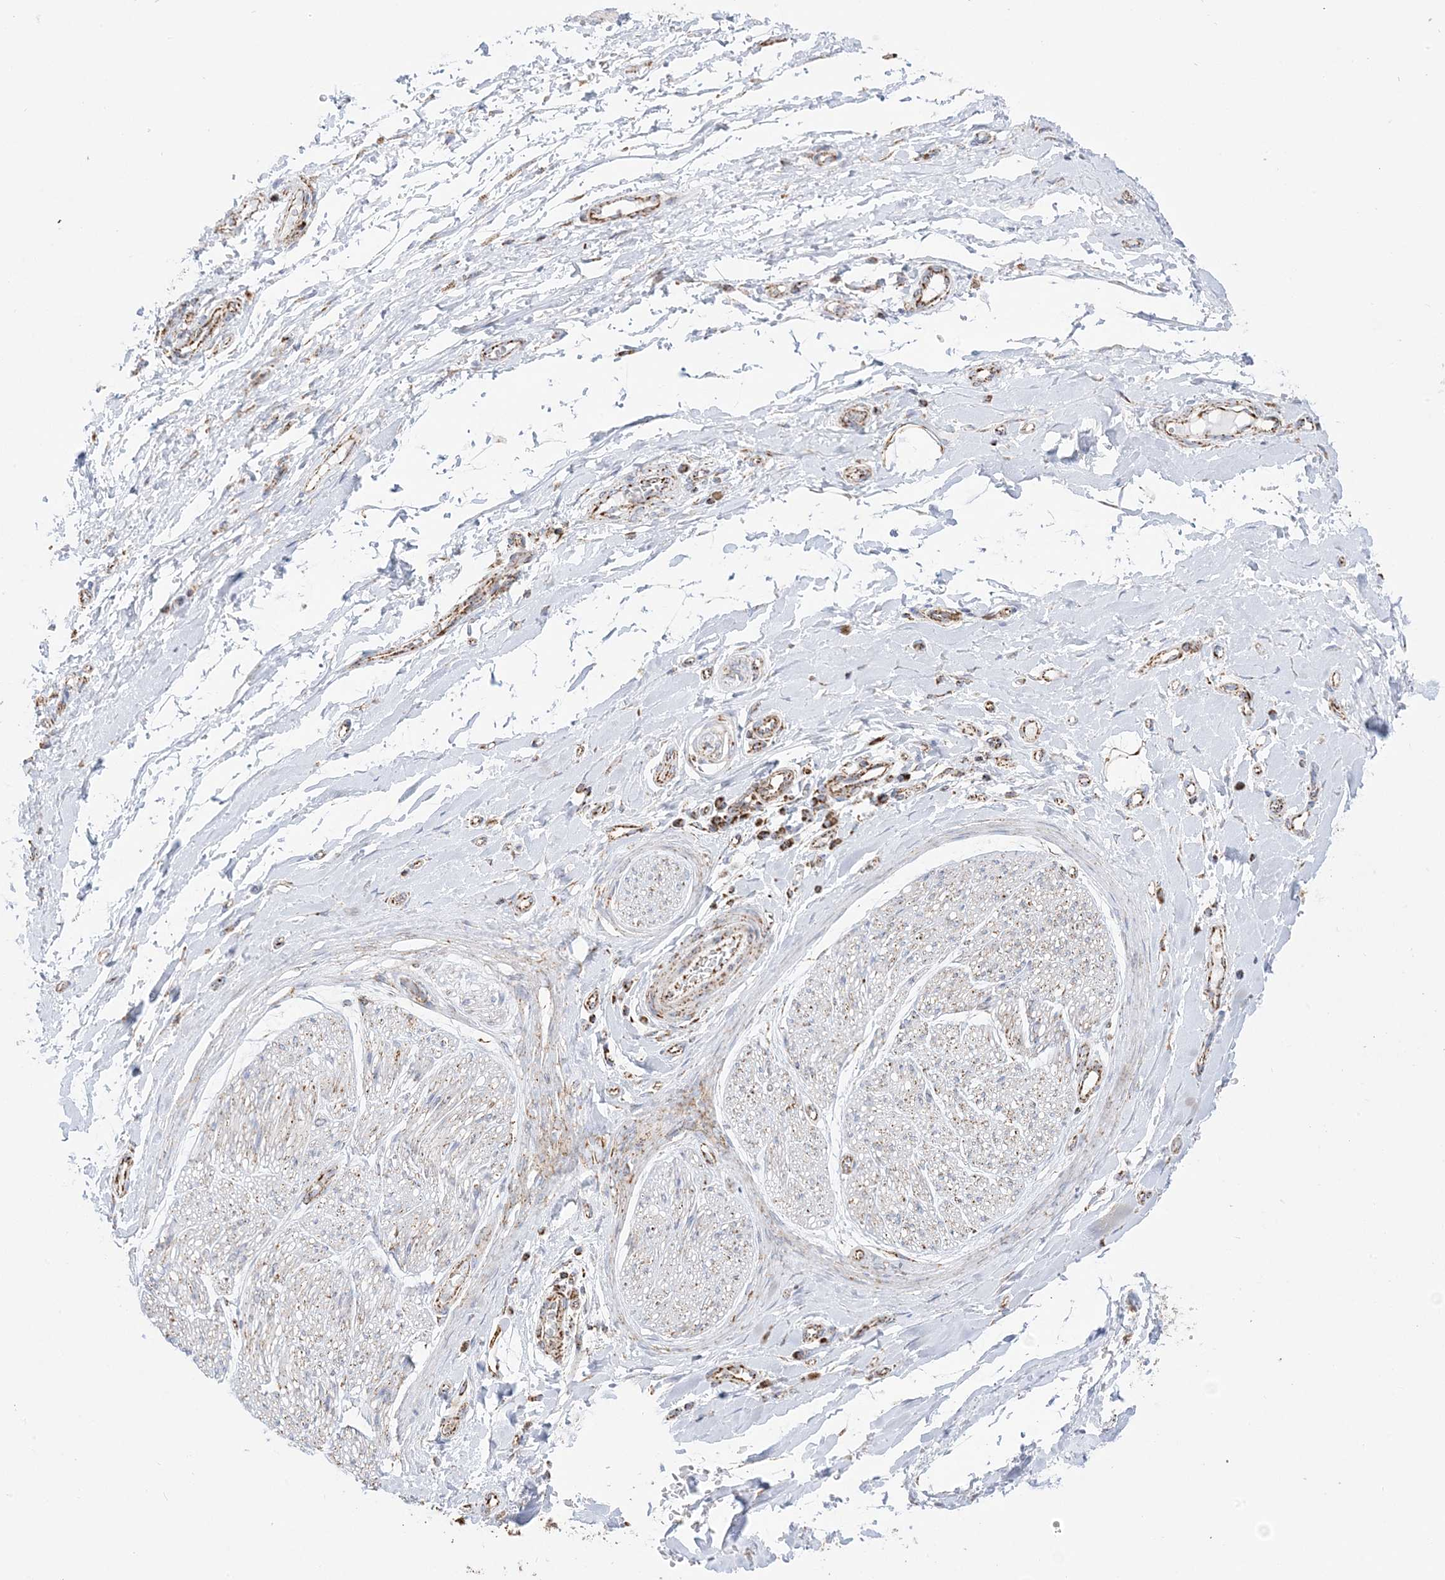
{"staining": {"intensity": "weak", "quantity": "25%-75%", "location": "cytoplasmic/membranous"}, "tissue": "soft tissue", "cell_type": "Chondrocytes", "image_type": "normal", "snomed": [{"axis": "morphology", "description": "Normal tissue, NOS"}, {"axis": "morphology", "description": "Adenocarcinoma, NOS"}, {"axis": "topography", "description": "Stomach, upper"}, {"axis": "topography", "description": "Peripheral nerve tissue"}], "caption": "A high-resolution image shows immunohistochemistry staining of unremarkable soft tissue, which shows weak cytoplasmic/membranous positivity in about 25%-75% of chondrocytes.", "gene": "MRPS36", "patient": {"sex": "male", "age": 62}}